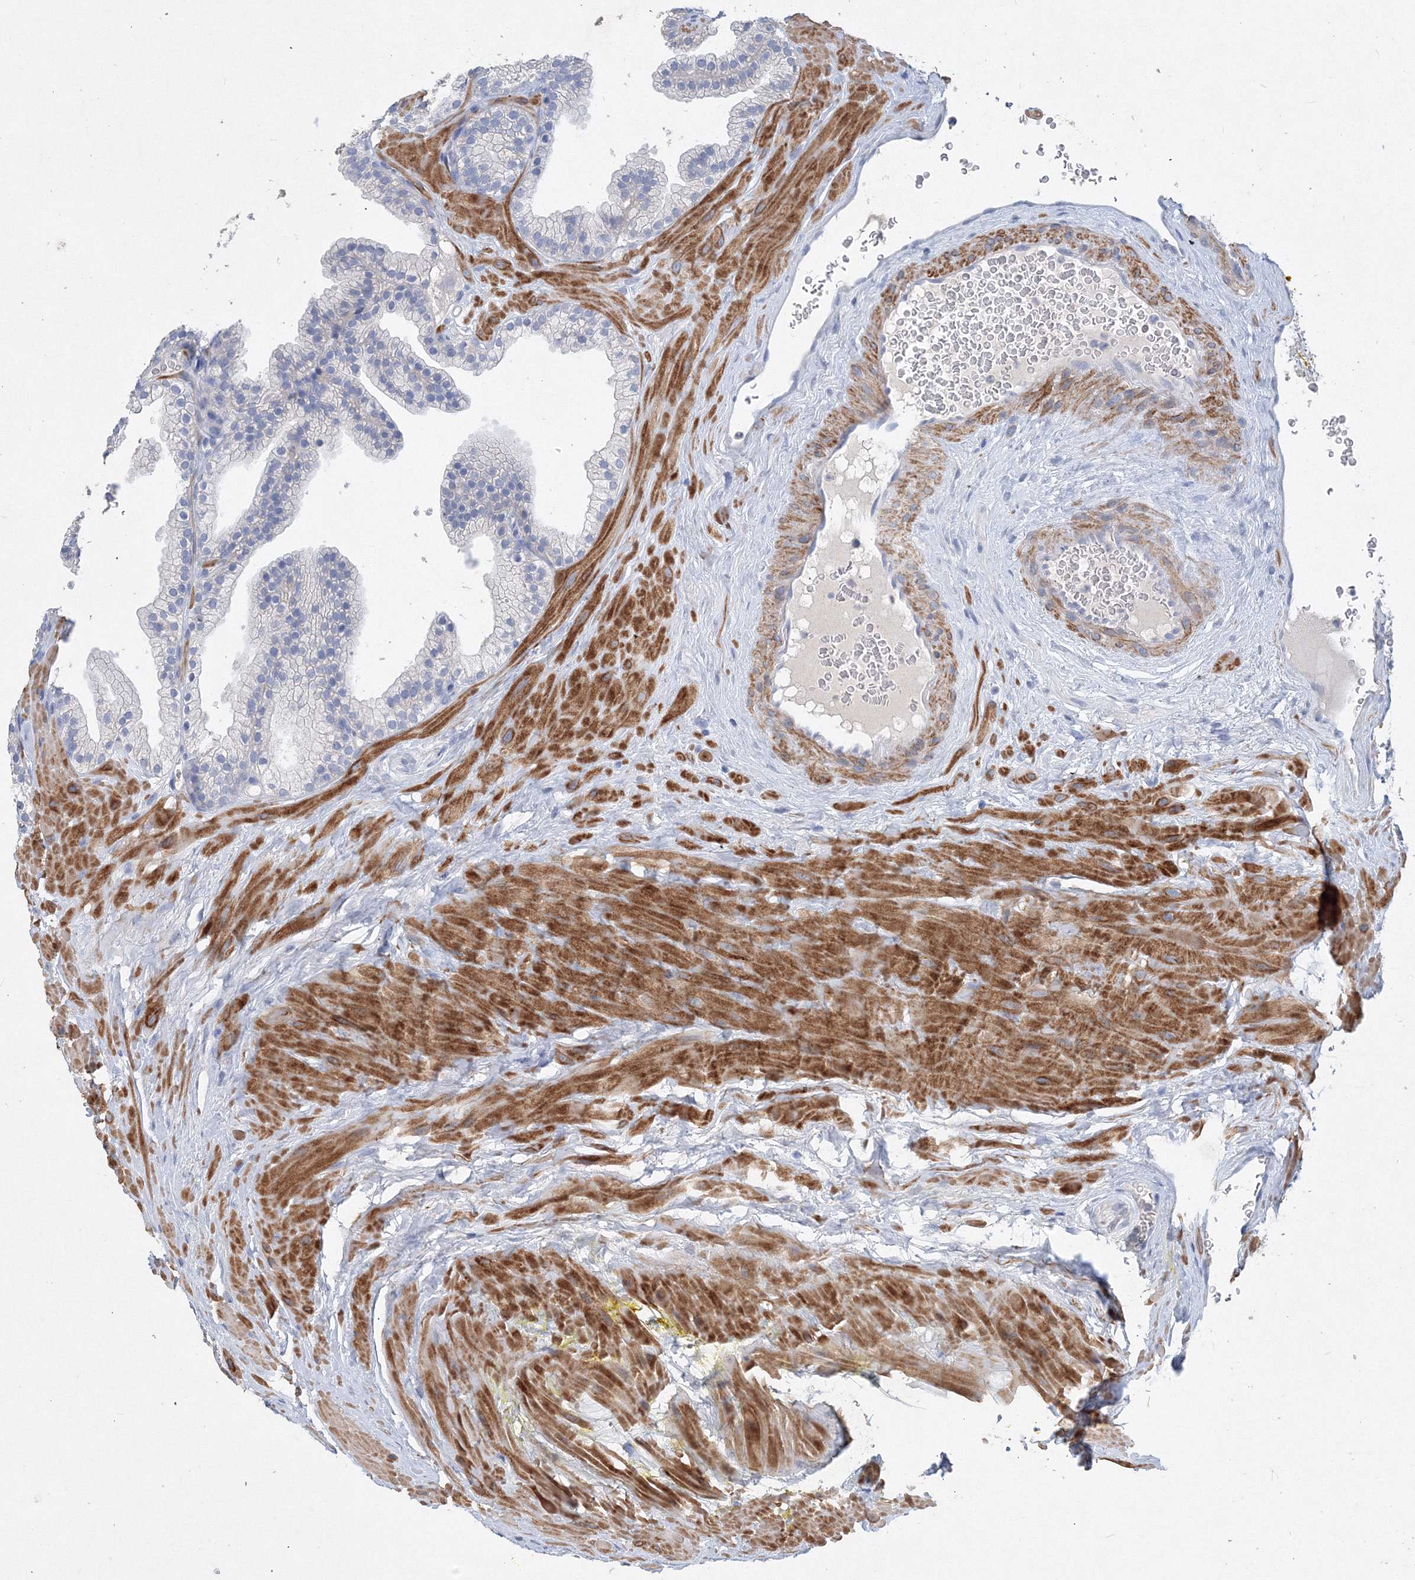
{"staining": {"intensity": "negative", "quantity": "none", "location": "none"}, "tissue": "prostate cancer", "cell_type": "Tumor cells", "image_type": "cancer", "snomed": [{"axis": "morphology", "description": "Adenocarcinoma, High grade"}, {"axis": "topography", "description": "Prostate"}], "caption": "Tumor cells are negative for protein expression in human prostate high-grade adenocarcinoma. (DAB (3,3'-diaminobenzidine) IHC visualized using brightfield microscopy, high magnification).", "gene": "OSBPL6", "patient": {"sex": "male", "age": 58}}